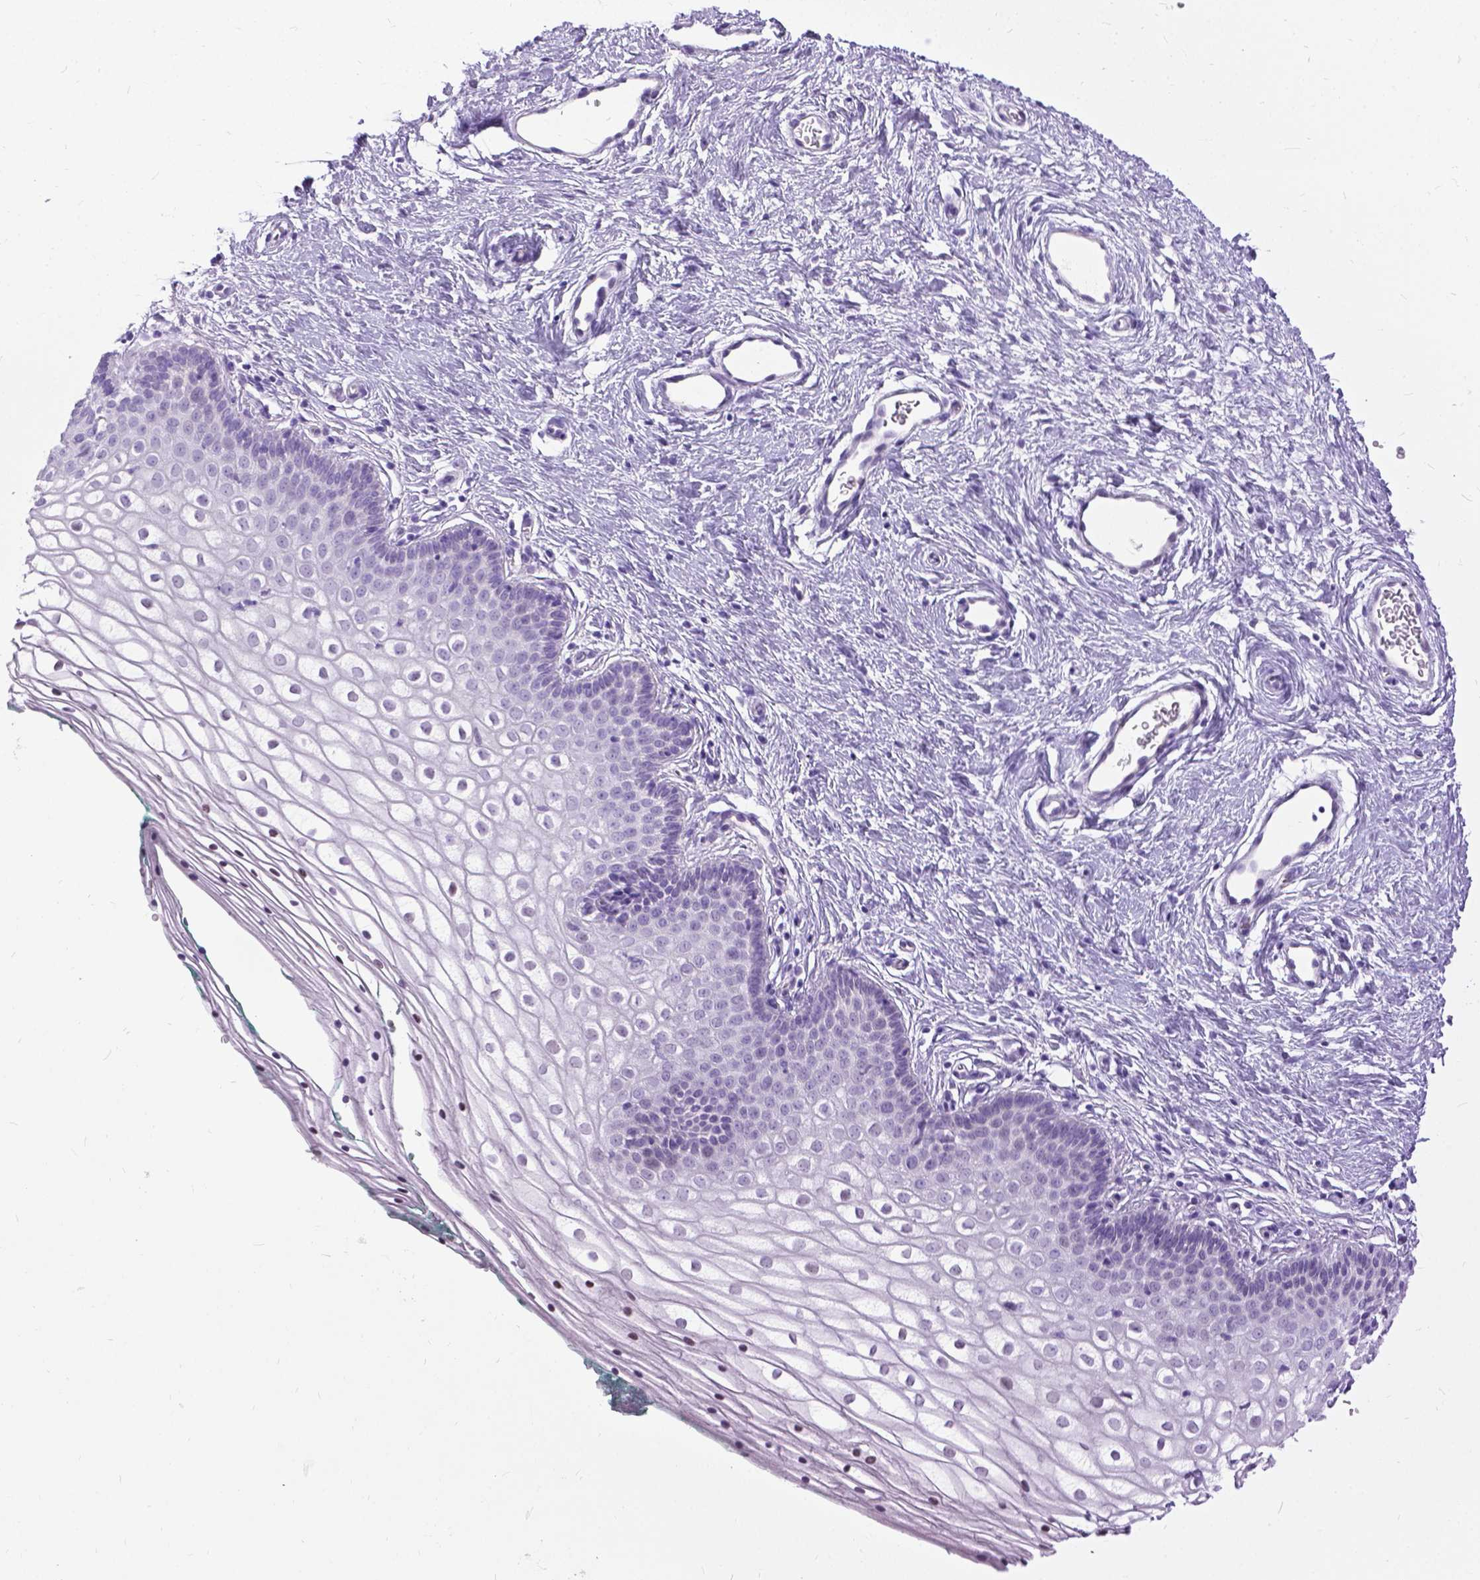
{"staining": {"intensity": "moderate", "quantity": "<25%", "location": "nuclear"}, "tissue": "vagina", "cell_type": "Squamous epithelial cells", "image_type": "normal", "snomed": [{"axis": "morphology", "description": "Normal tissue, NOS"}, {"axis": "topography", "description": "Vagina"}], "caption": "Squamous epithelial cells display moderate nuclear staining in approximately <25% of cells in unremarkable vagina.", "gene": "PROB1", "patient": {"sex": "female", "age": 36}}